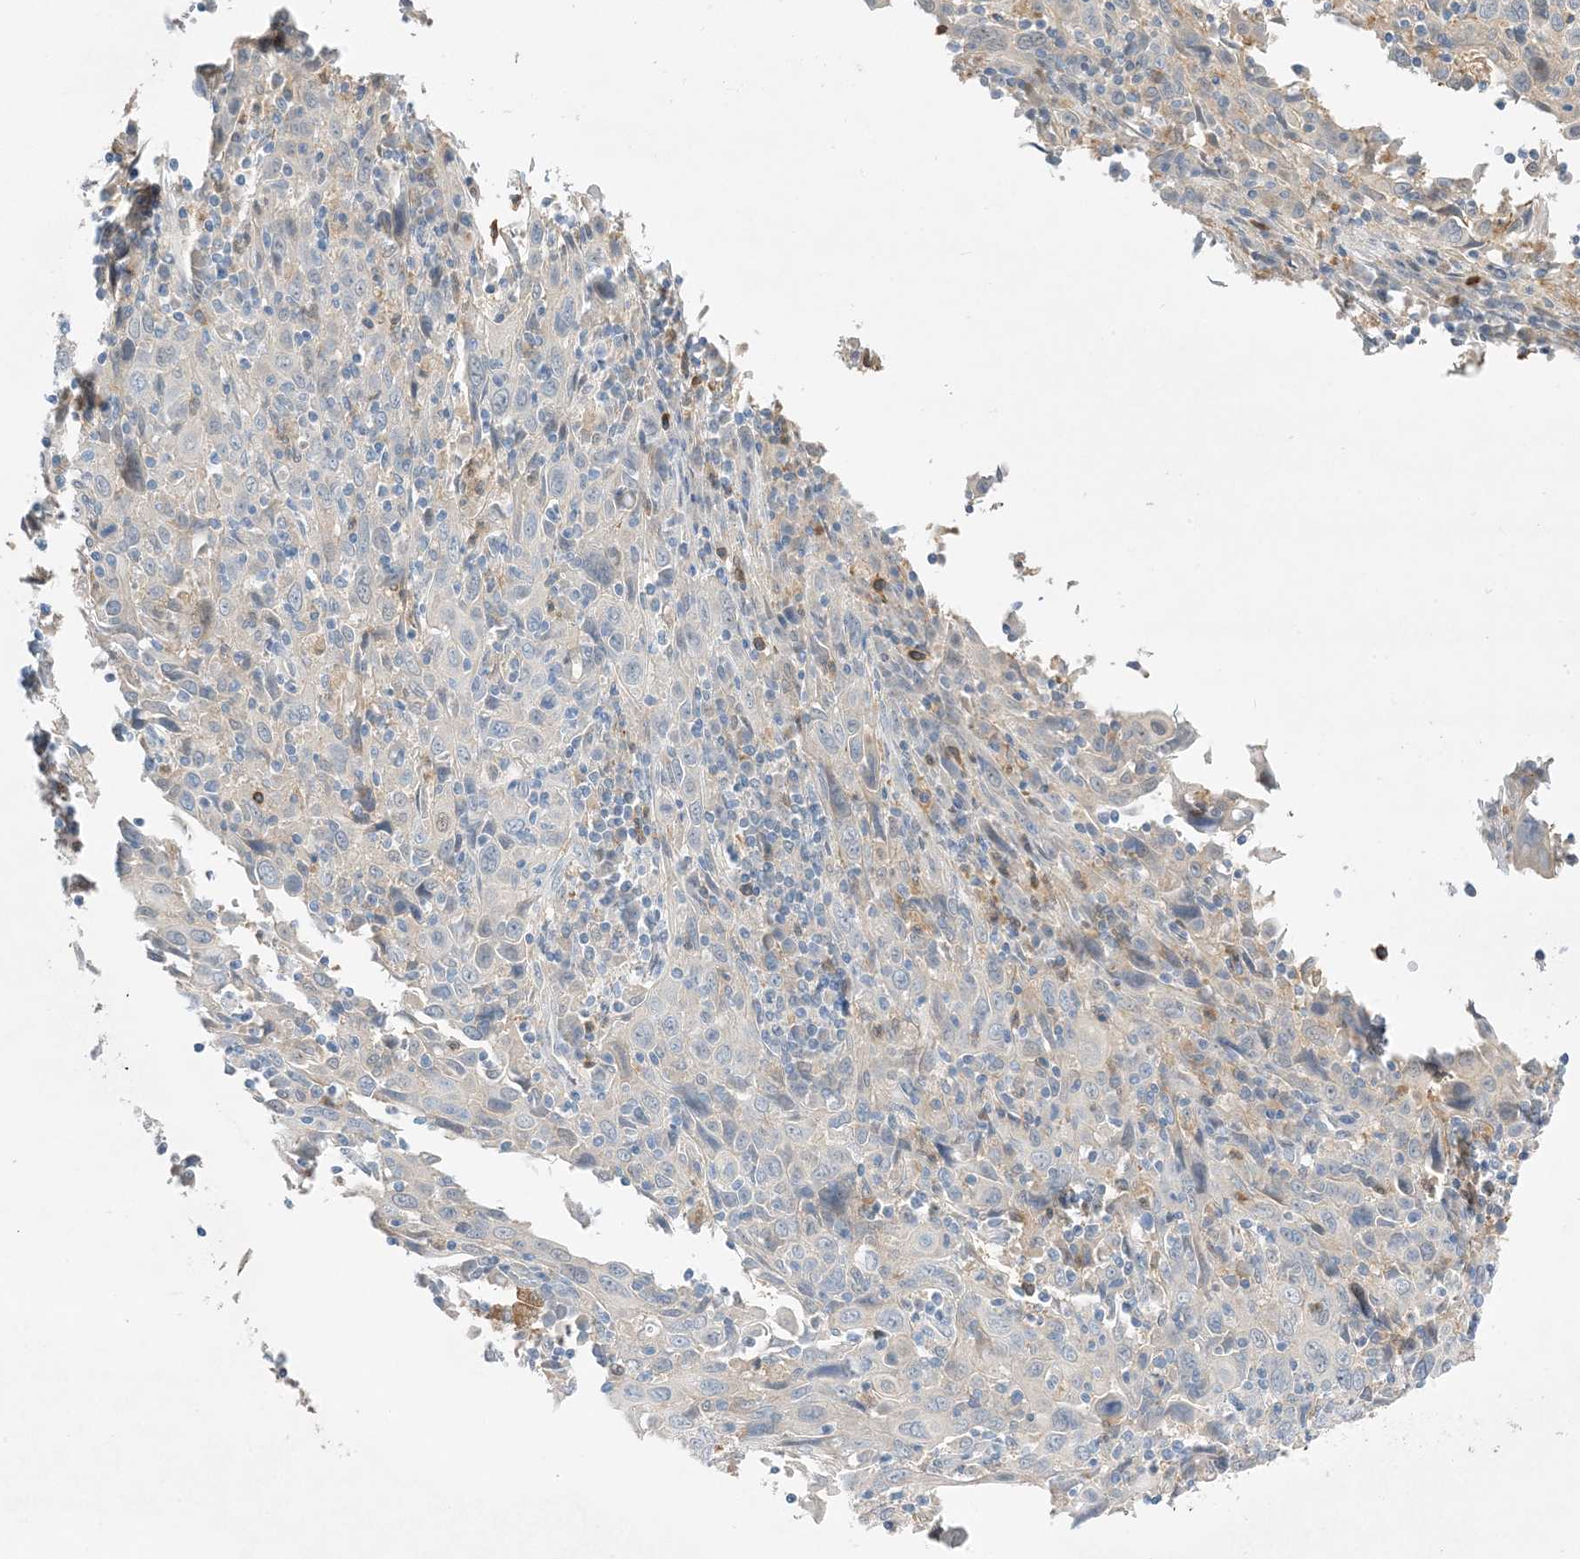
{"staining": {"intensity": "negative", "quantity": "none", "location": "none"}, "tissue": "cervical cancer", "cell_type": "Tumor cells", "image_type": "cancer", "snomed": [{"axis": "morphology", "description": "Squamous cell carcinoma, NOS"}, {"axis": "topography", "description": "Cervix"}], "caption": "Human cervical cancer (squamous cell carcinoma) stained for a protein using immunohistochemistry (IHC) displays no expression in tumor cells.", "gene": "KIFBP", "patient": {"sex": "female", "age": 46}}